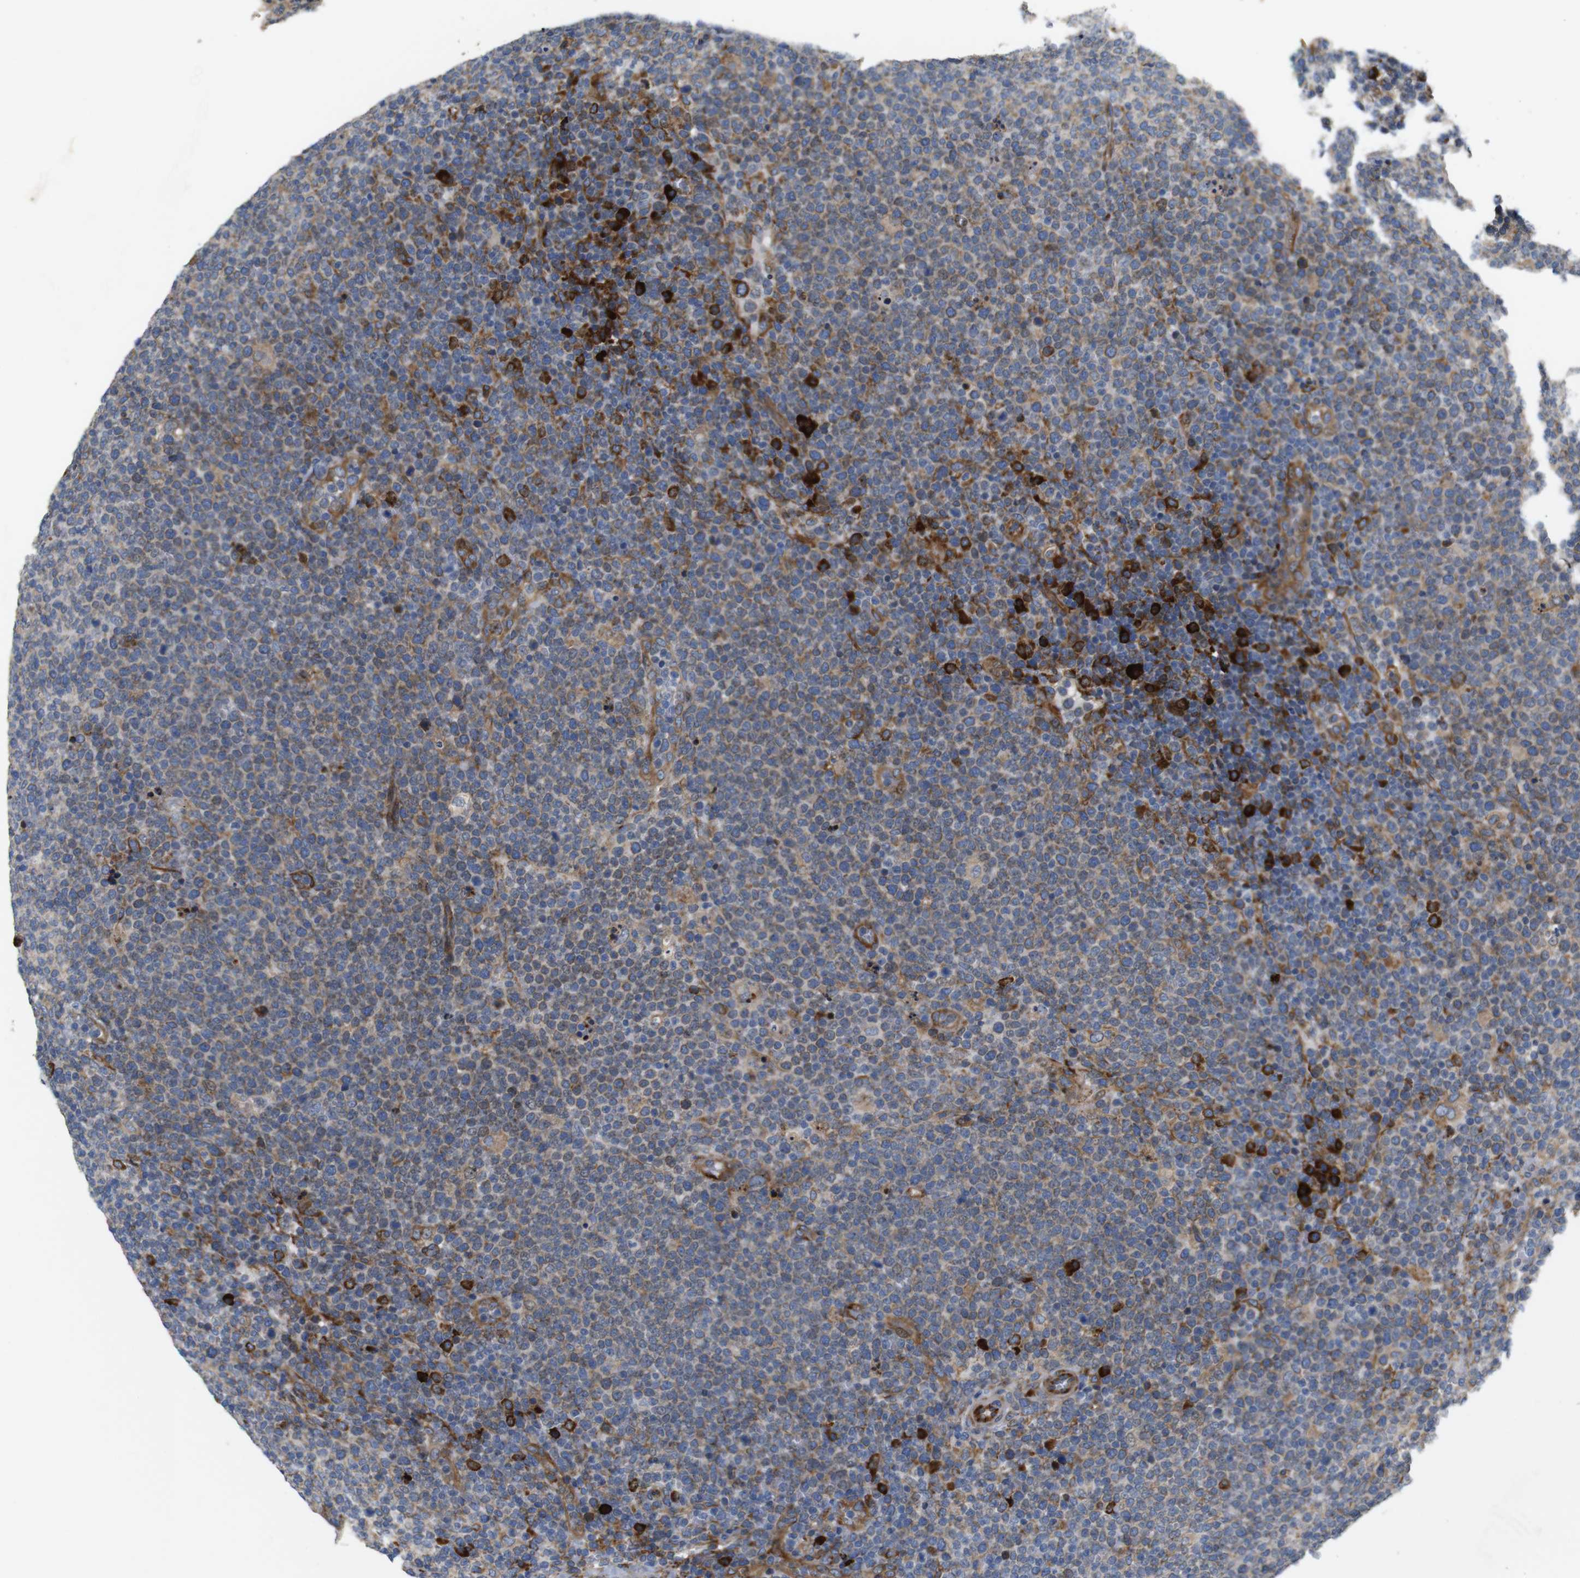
{"staining": {"intensity": "moderate", "quantity": ">75%", "location": "cytoplasmic/membranous"}, "tissue": "lymphoma", "cell_type": "Tumor cells", "image_type": "cancer", "snomed": [{"axis": "morphology", "description": "Malignant lymphoma, non-Hodgkin's type, High grade"}, {"axis": "topography", "description": "Lymph node"}], "caption": "Moderate cytoplasmic/membranous protein staining is appreciated in about >75% of tumor cells in high-grade malignant lymphoma, non-Hodgkin's type.", "gene": "UBE2G2", "patient": {"sex": "male", "age": 61}}